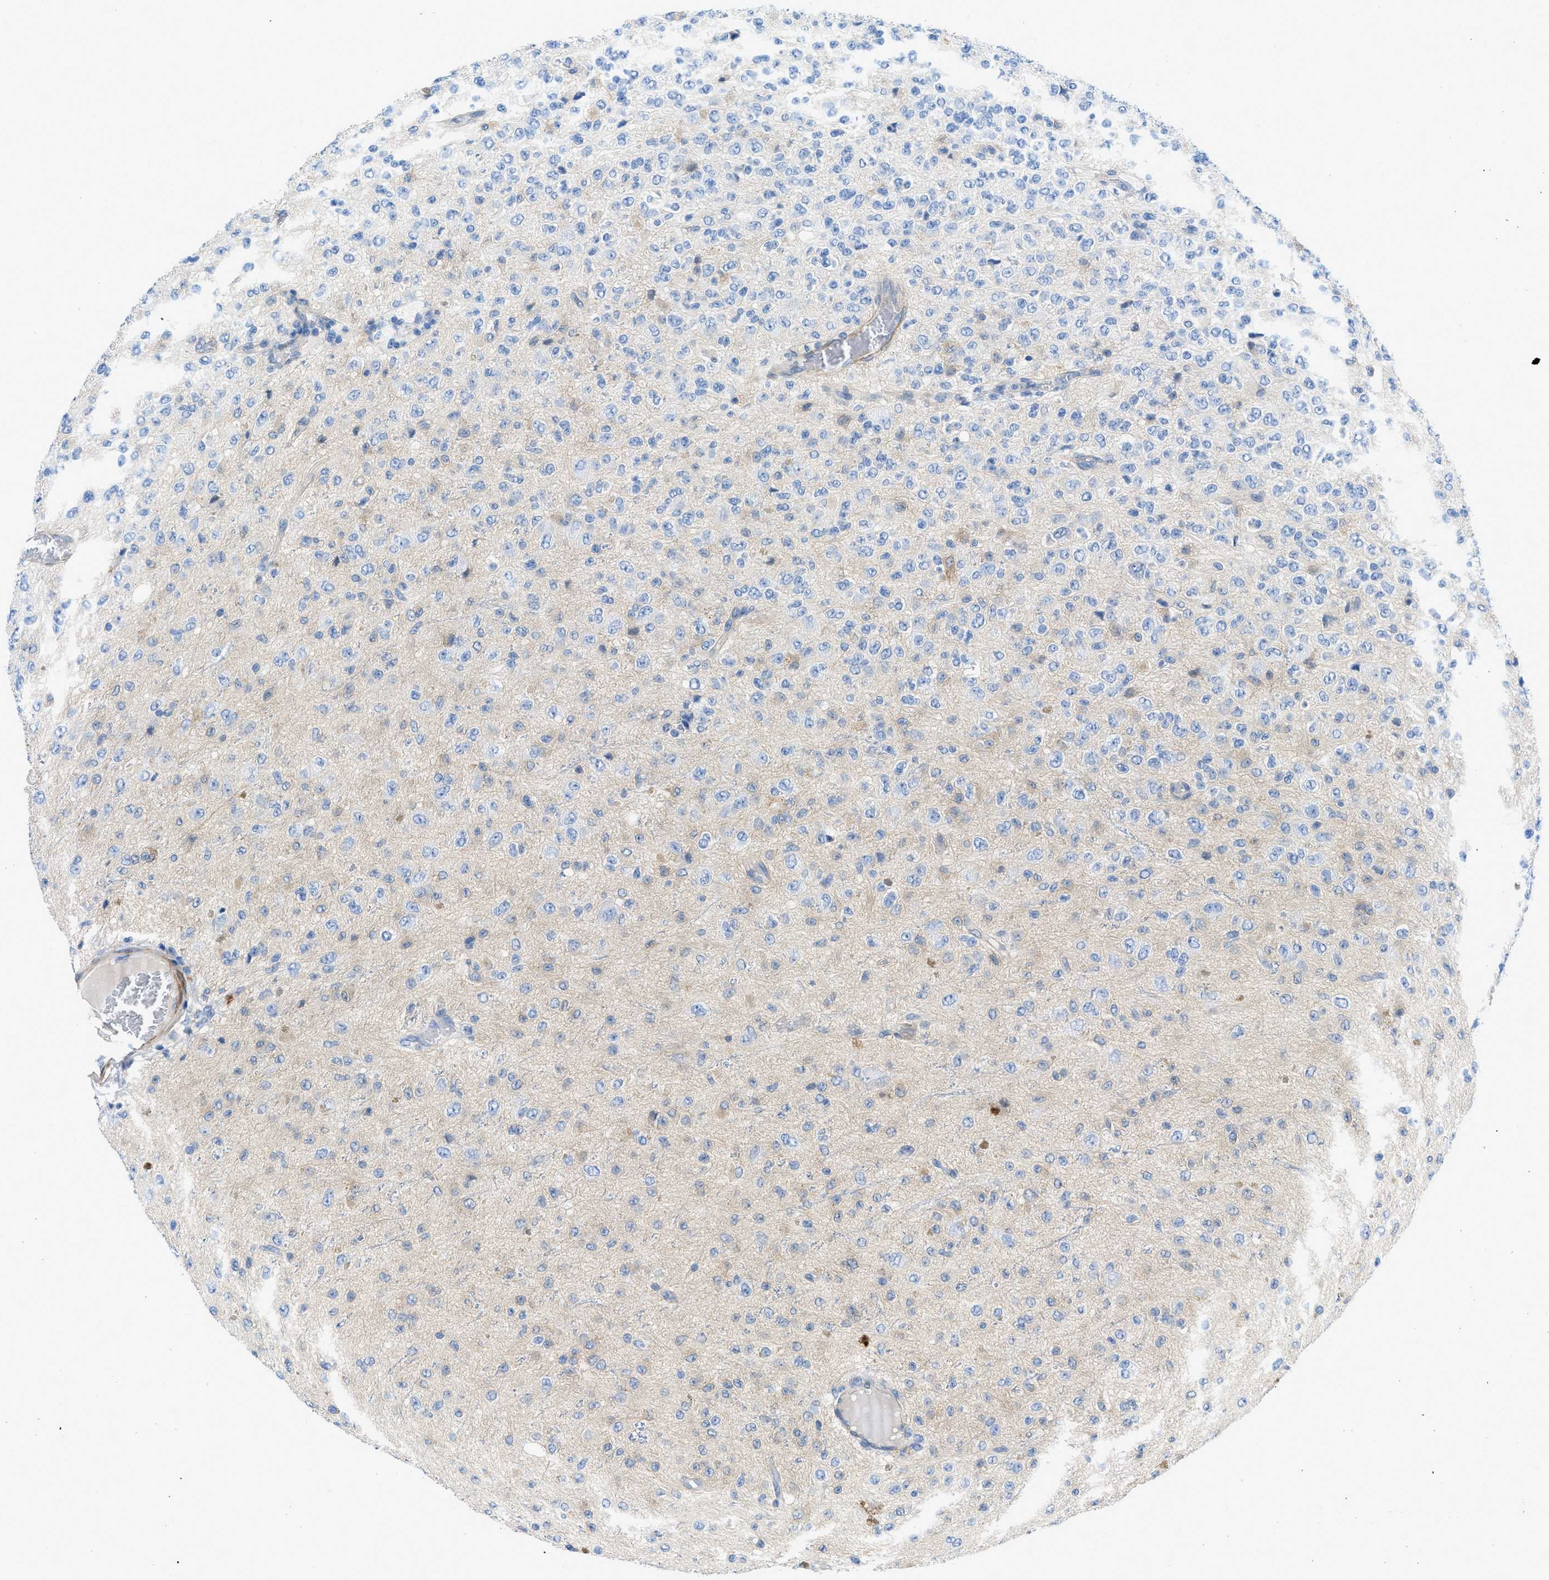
{"staining": {"intensity": "negative", "quantity": "none", "location": "none"}, "tissue": "glioma", "cell_type": "Tumor cells", "image_type": "cancer", "snomed": [{"axis": "morphology", "description": "Glioma, malignant, High grade"}, {"axis": "topography", "description": "pancreas cauda"}], "caption": "A histopathology image of human malignant glioma (high-grade) is negative for staining in tumor cells.", "gene": "PDLIM5", "patient": {"sex": "male", "age": 60}}